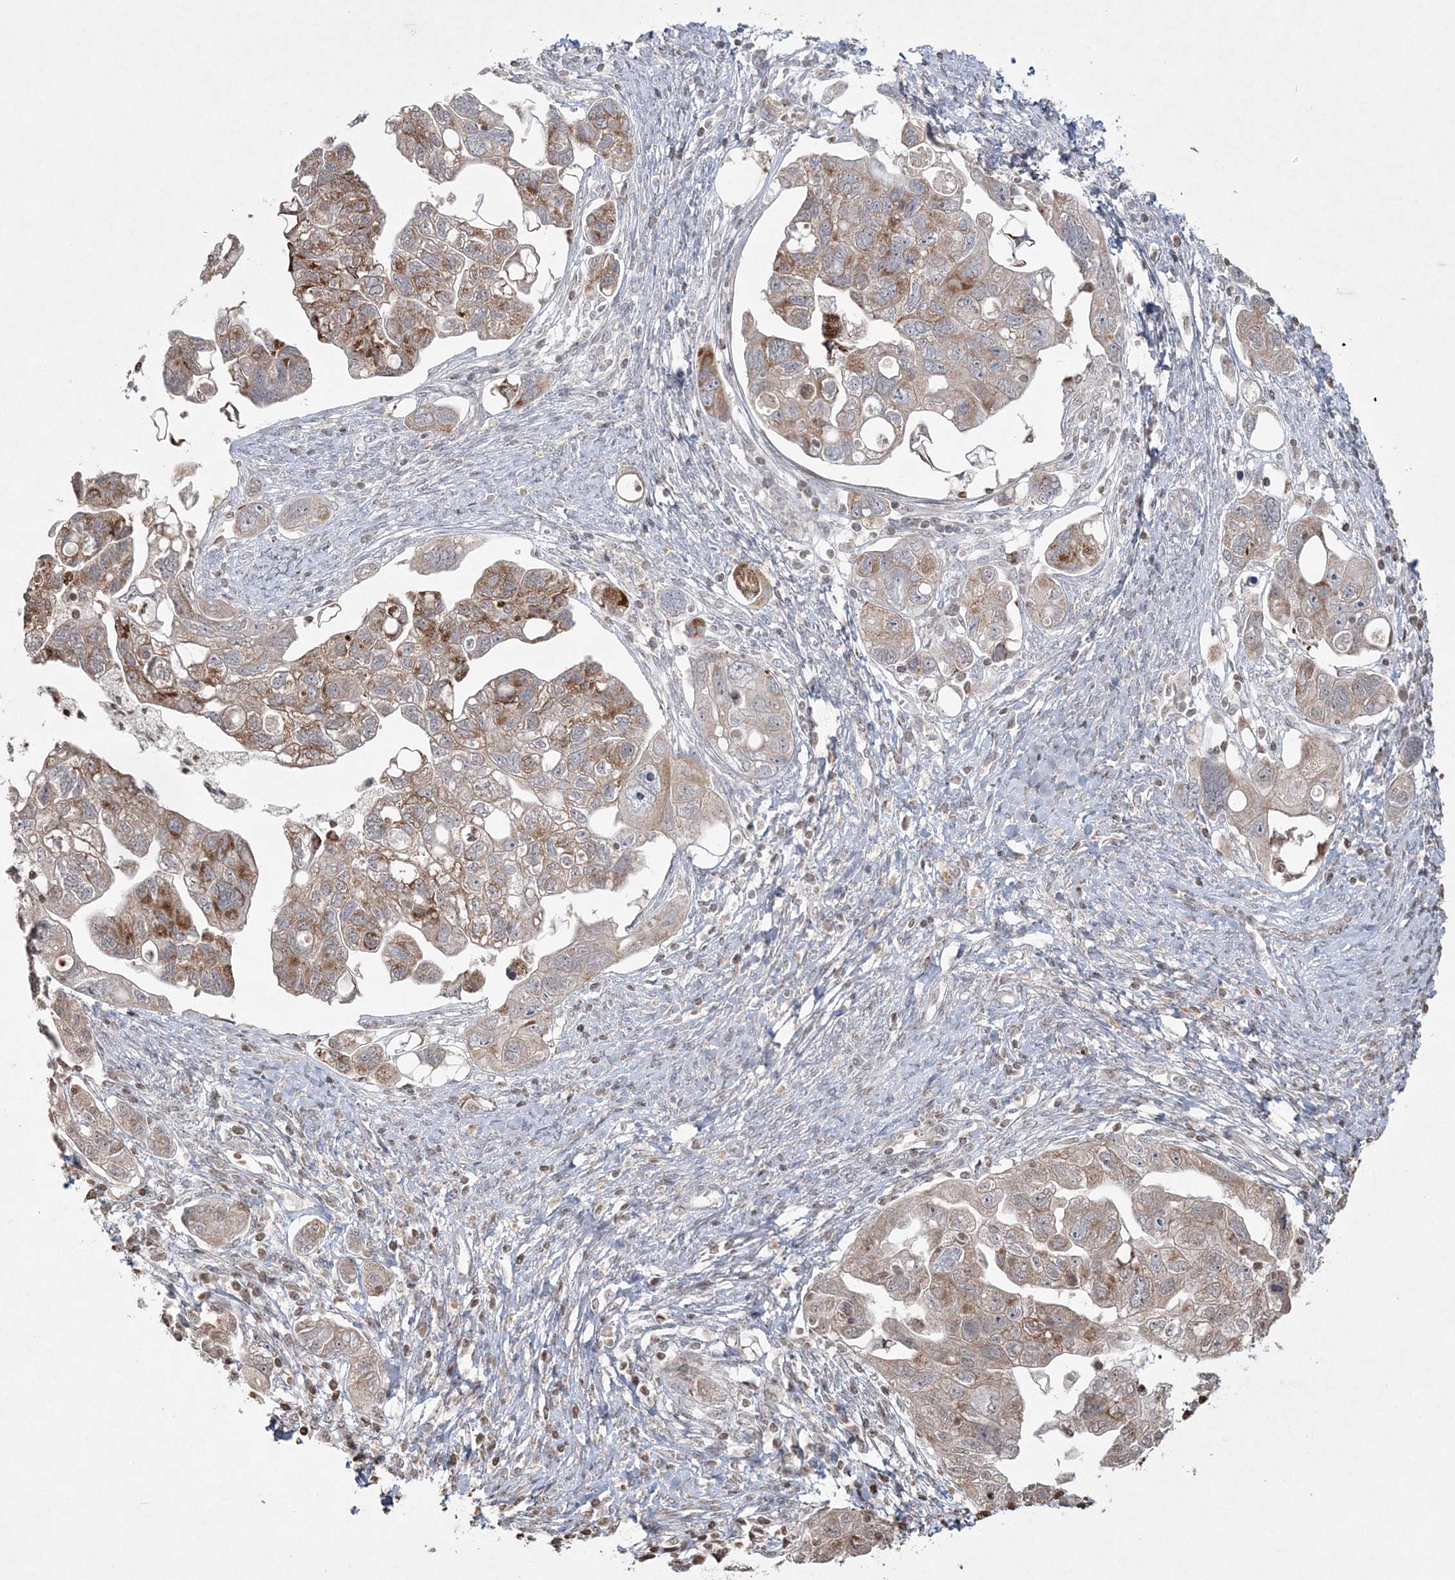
{"staining": {"intensity": "moderate", "quantity": "25%-75%", "location": "cytoplasmic/membranous"}, "tissue": "ovarian cancer", "cell_type": "Tumor cells", "image_type": "cancer", "snomed": [{"axis": "morphology", "description": "Carcinoma, NOS"}, {"axis": "morphology", "description": "Cystadenocarcinoma, serous, NOS"}, {"axis": "topography", "description": "Ovary"}], "caption": "An immunohistochemistry histopathology image of neoplastic tissue is shown. Protein staining in brown shows moderate cytoplasmic/membranous positivity in ovarian cancer (carcinoma) within tumor cells. (Stains: DAB in brown, nuclei in blue, Microscopy: brightfield microscopy at high magnification).", "gene": "TTC7A", "patient": {"sex": "female", "age": 69}}